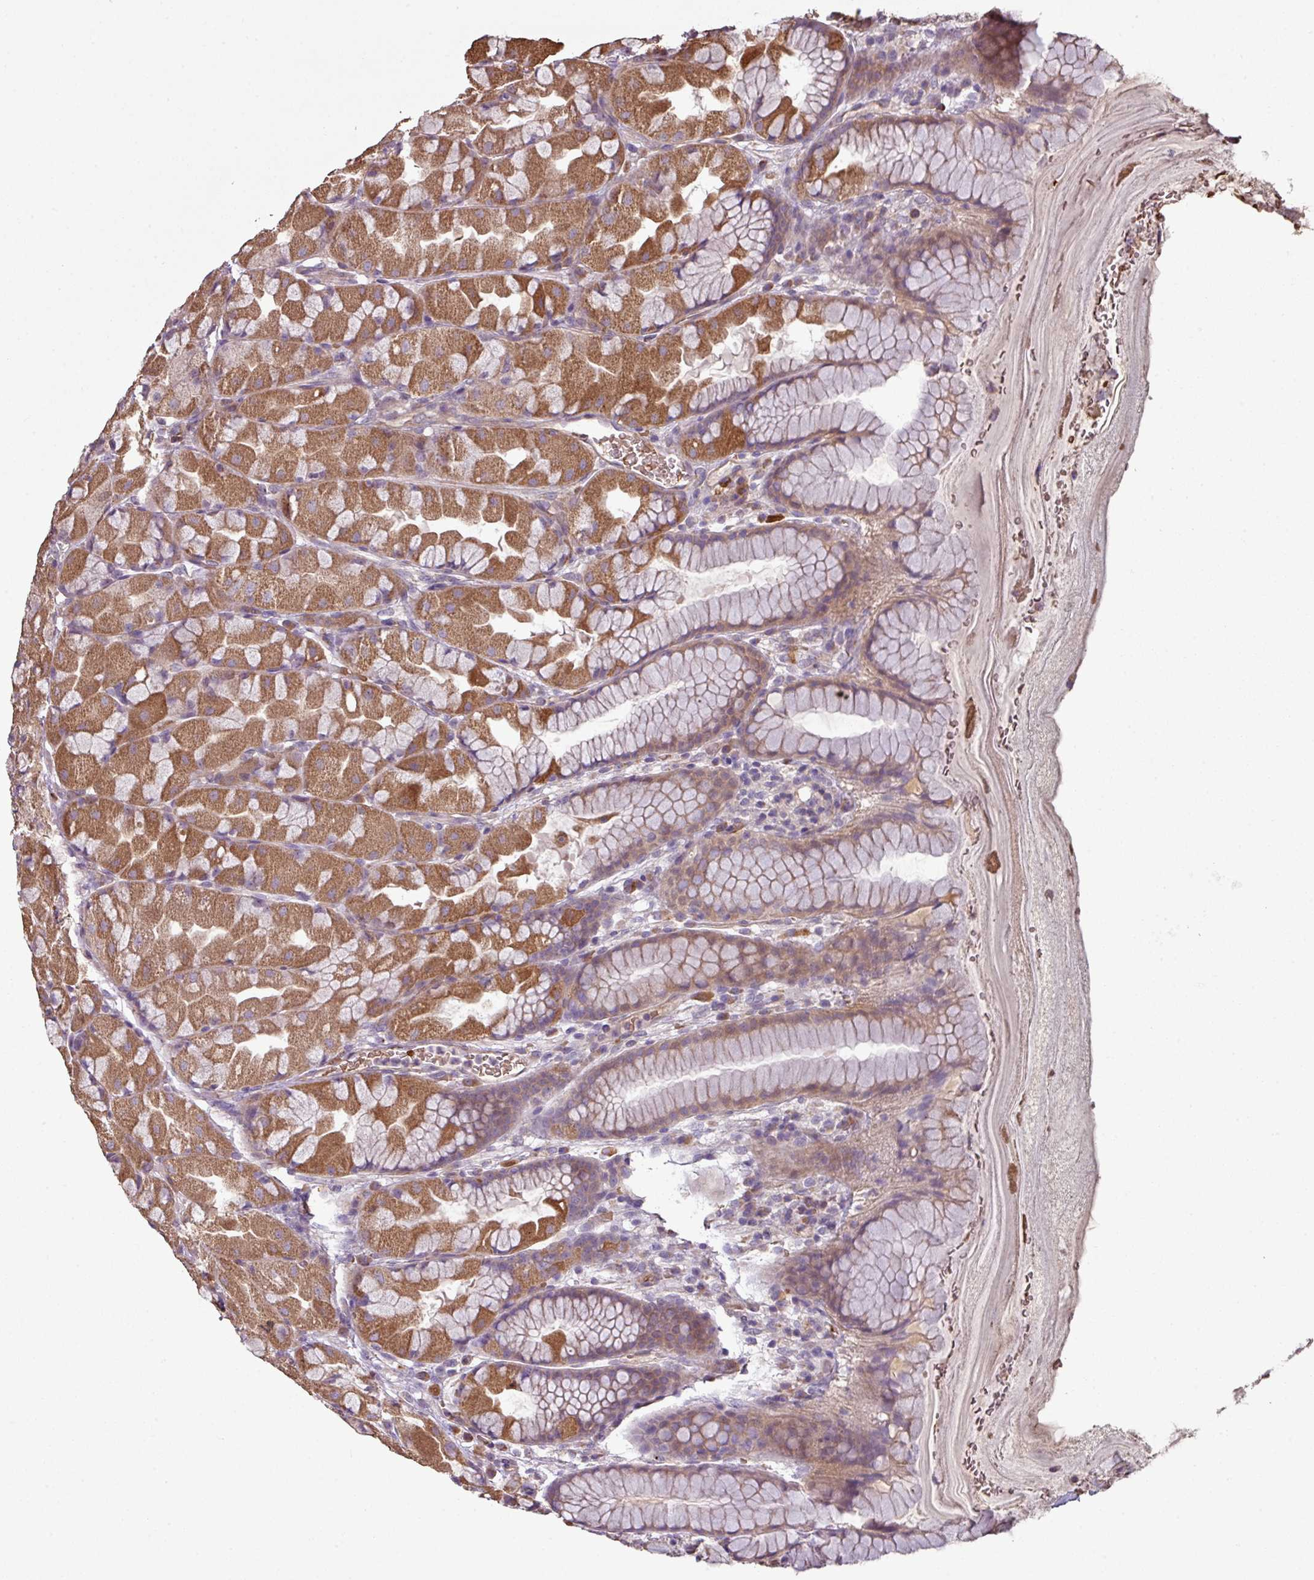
{"staining": {"intensity": "moderate", "quantity": "25%-75%", "location": "cytoplasmic/membranous"}, "tissue": "stomach", "cell_type": "Glandular cells", "image_type": "normal", "snomed": [{"axis": "morphology", "description": "Normal tissue, NOS"}, {"axis": "topography", "description": "Stomach"}], "caption": "A brown stain labels moderate cytoplasmic/membranous positivity of a protein in glandular cells of unremarkable human stomach. The staining was performed using DAB to visualize the protein expression in brown, while the nuclei were stained in blue with hematoxylin (Magnification: 20x).", "gene": "NHSL2", "patient": {"sex": "male", "age": 57}}